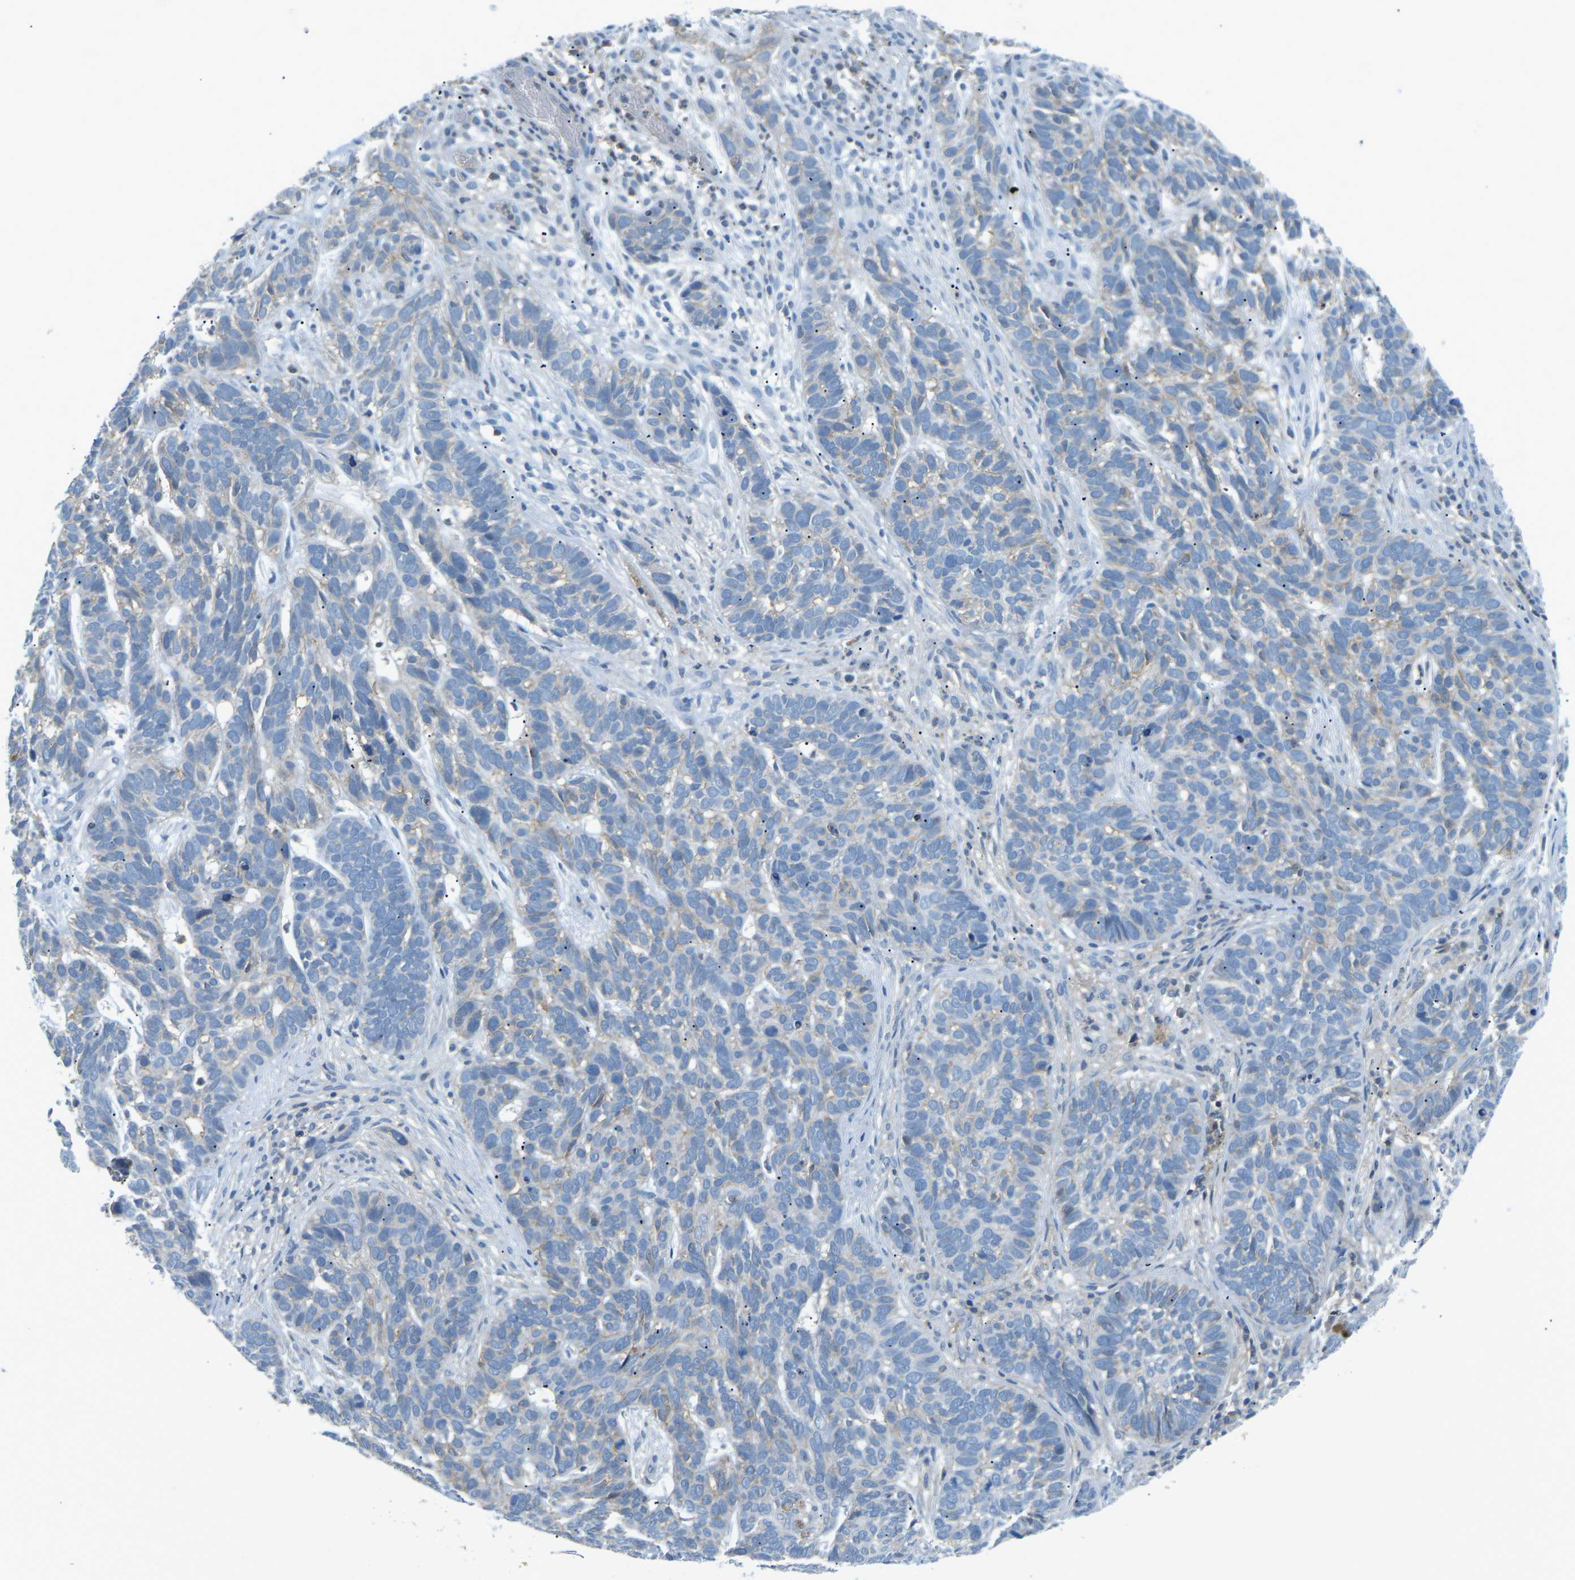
{"staining": {"intensity": "negative", "quantity": "none", "location": "none"}, "tissue": "skin cancer", "cell_type": "Tumor cells", "image_type": "cancer", "snomed": [{"axis": "morphology", "description": "Basal cell carcinoma"}, {"axis": "topography", "description": "Skin"}], "caption": "Basal cell carcinoma (skin) stained for a protein using immunohistochemistry exhibits no staining tumor cells.", "gene": "CD47", "patient": {"sex": "male", "age": 87}}